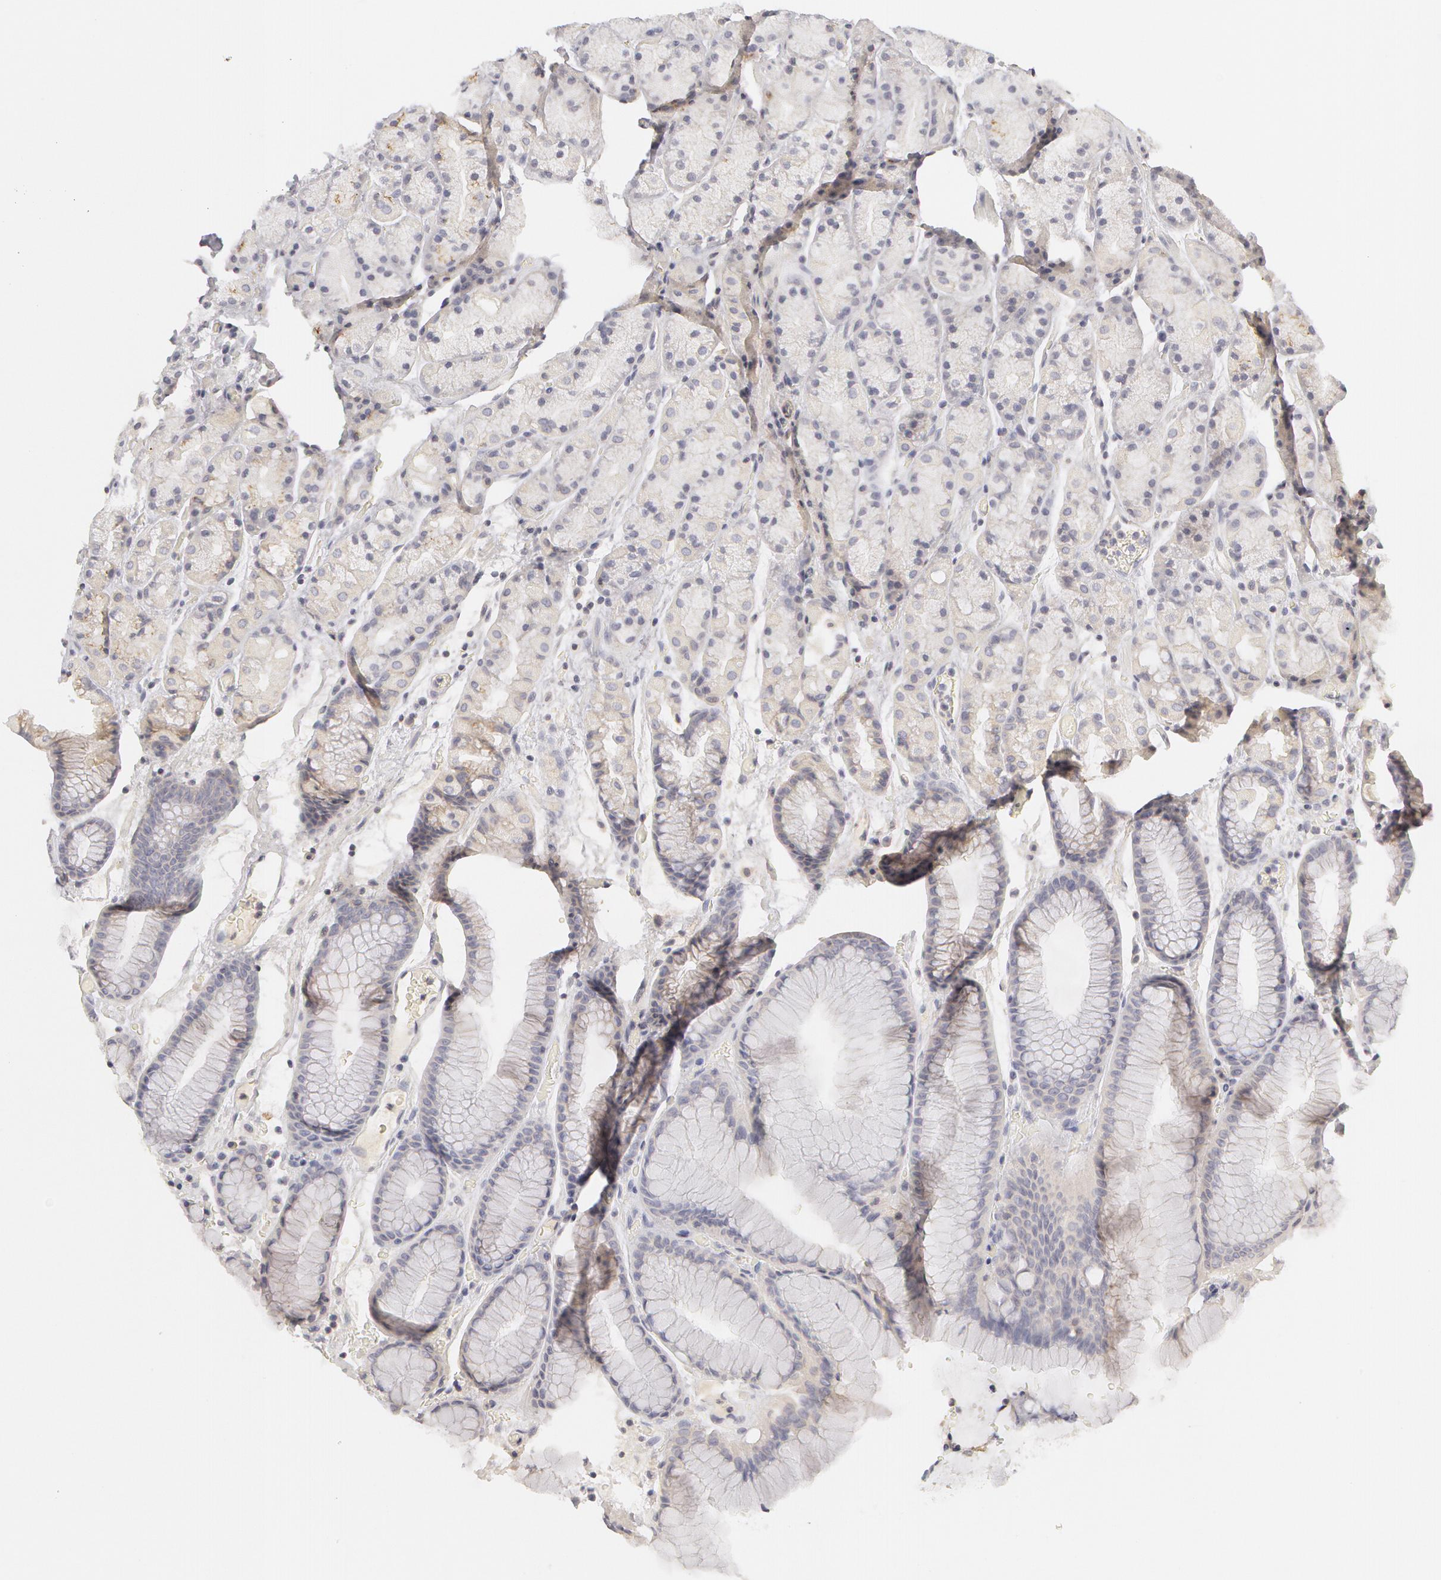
{"staining": {"intensity": "weak", "quantity": "<25%", "location": "cytoplasmic/membranous"}, "tissue": "stomach", "cell_type": "Glandular cells", "image_type": "normal", "snomed": [{"axis": "morphology", "description": "Normal tissue, NOS"}, {"axis": "topography", "description": "Stomach, upper"}], "caption": "Glandular cells are negative for protein expression in benign human stomach.", "gene": "ABCB1", "patient": {"sex": "male", "age": 72}}